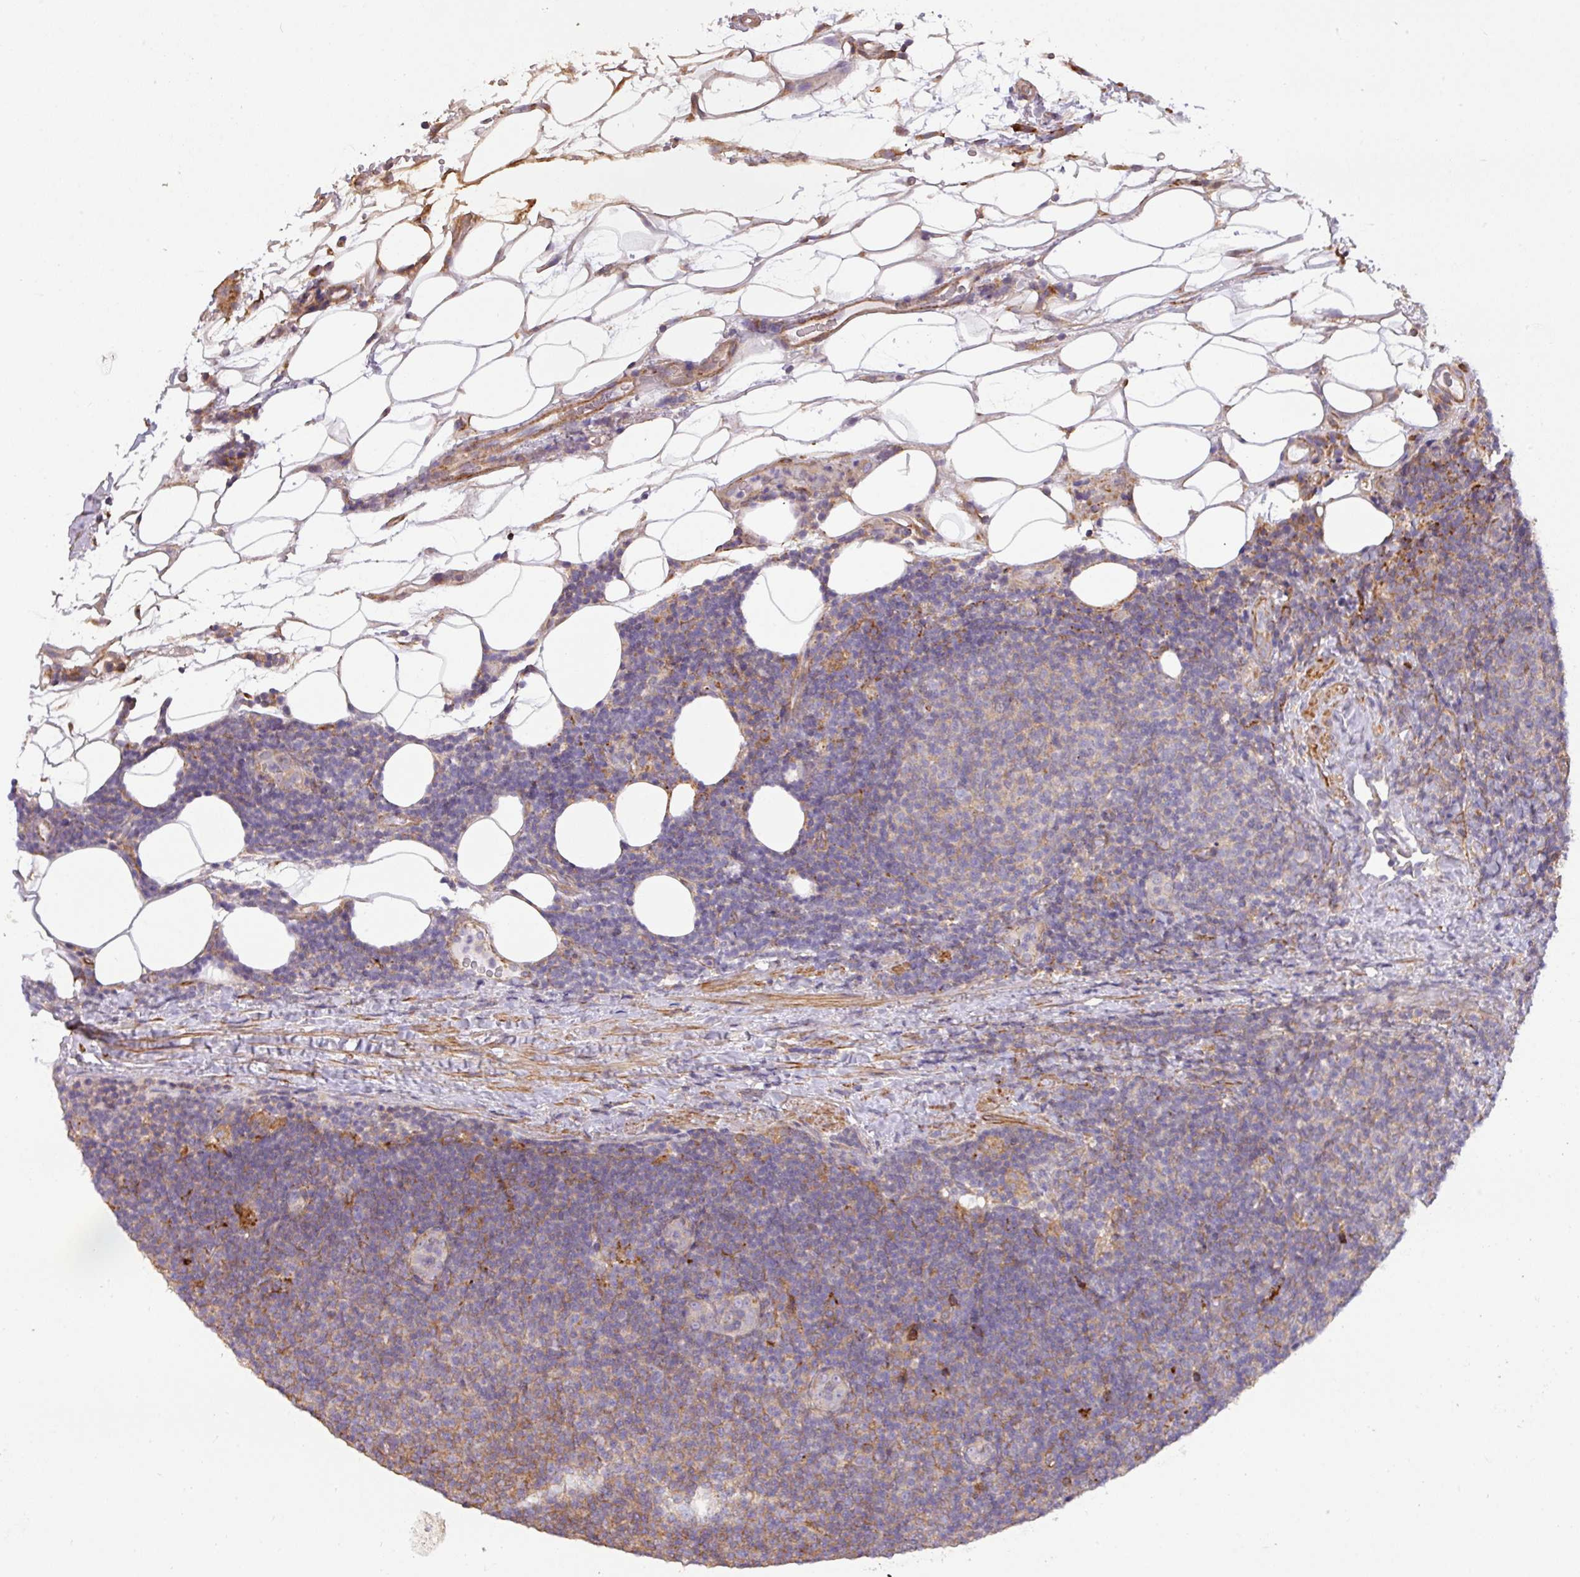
{"staining": {"intensity": "moderate", "quantity": "<25%", "location": "cytoplasmic/membranous"}, "tissue": "lymphoma", "cell_type": "Tumor cells", "image_type": "cancer", "snomed": [{"axis": "morphology", "description": "Malignant lymphoma, non-Hodgkin's type, Low grade"}, {"axis": "topography", "description": "Lymph node"}], "caption": "Human low-grade malignant lymphoma, non-Hodgkin's type stained with a protein marker reveals moderate staining in tumor cells.", "gene": "LRRC41", "patient": {"sex": "male", "age": 66}}